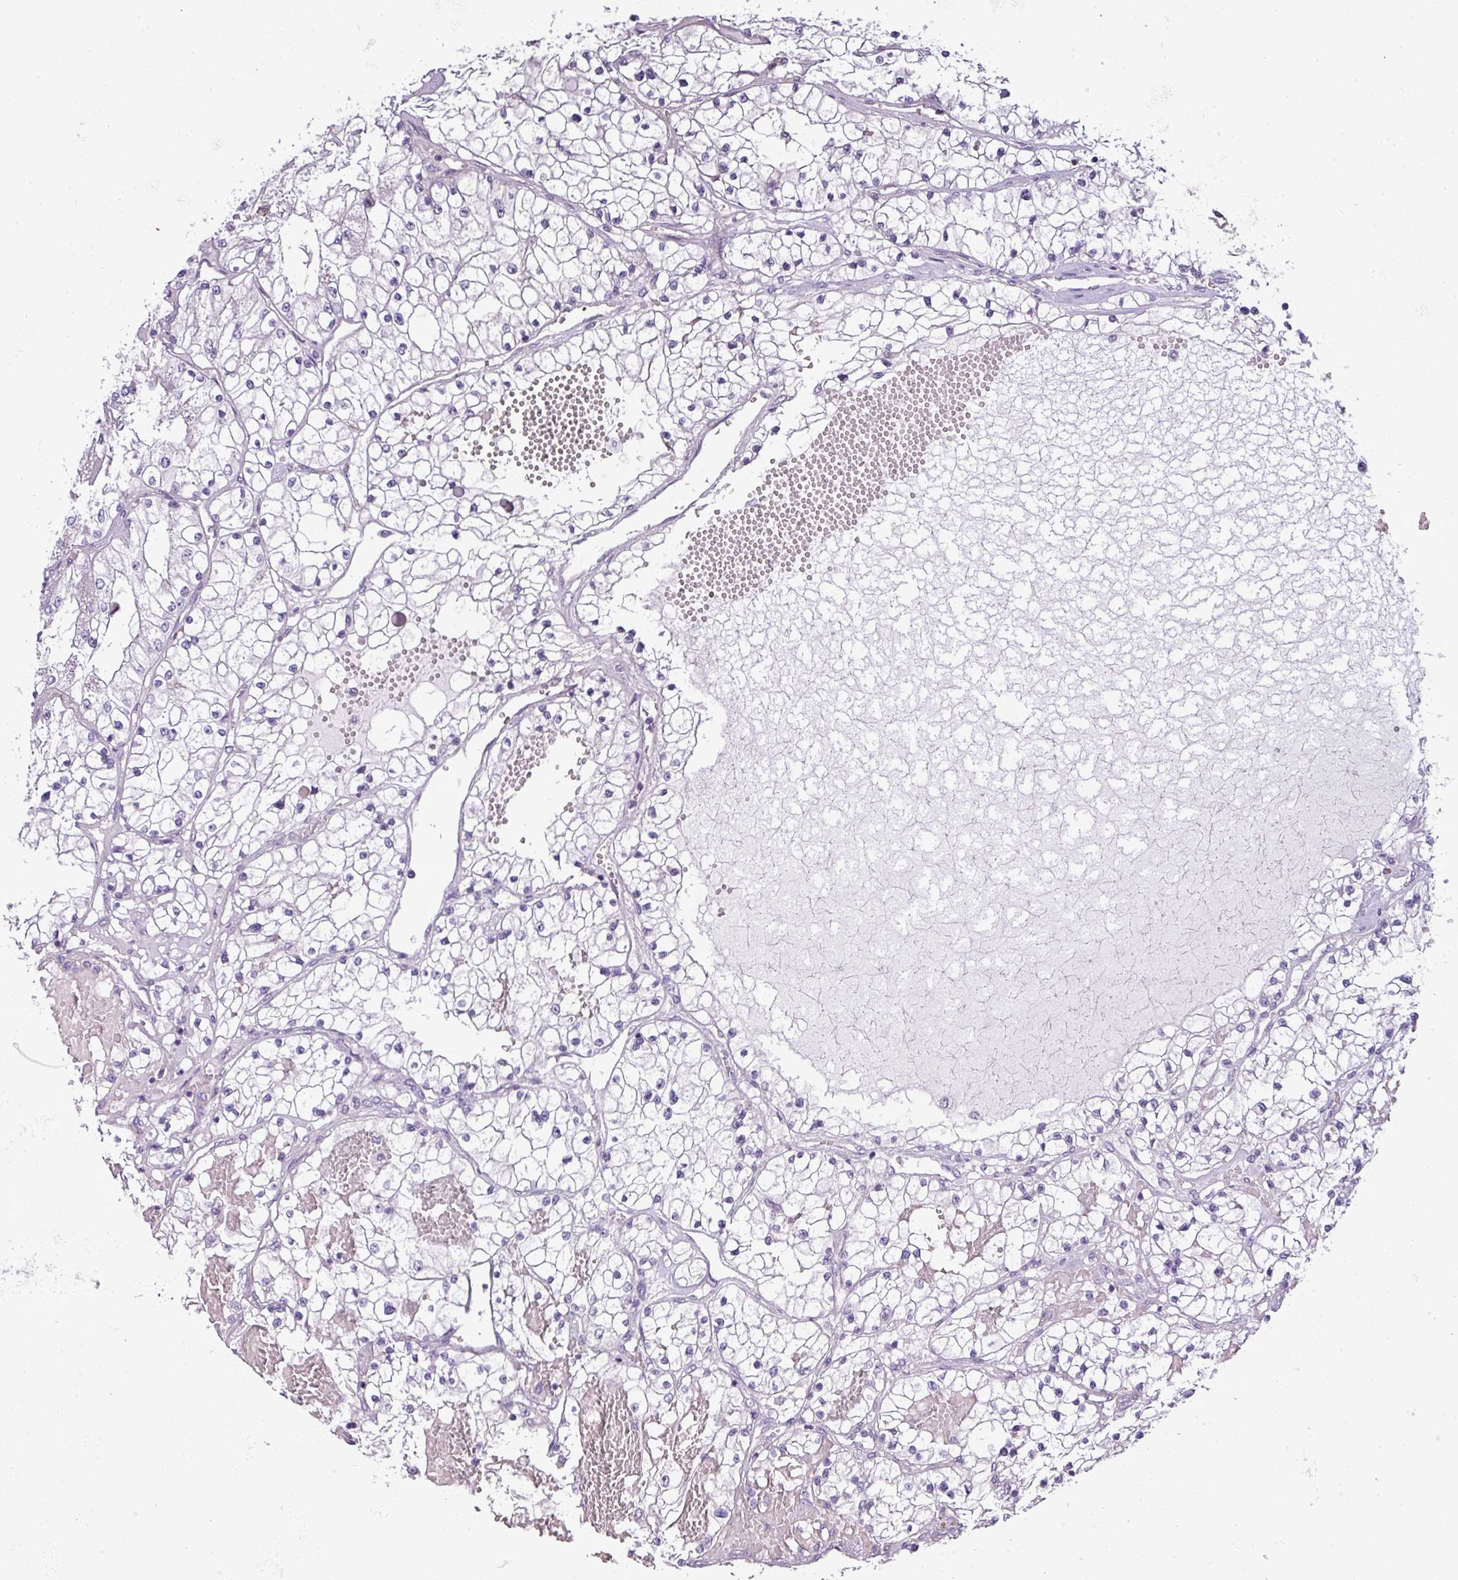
{"staining": {"intensity": "negative", "quantity": "none", "location": "none"}, "tissue": "renal cancer", "cell_type": "Tumor cells", "image_type": "cancer", "snomed": [{"axis": "morphology", "description": "Normal tissue, NOS"}, {"axis": "morphology", "description": "Adenocarcinoma, NOS"}, {"axis": "topography", "description": "Kidney"}], "caption": "An immunohistochemistry photomicrograph of renal cancer (adenocarcinoma) is shown. There is no staining in tumor cells of renal cancer (adenocarcinoma). (Brightfield microscopy of DAB immunohistochemistry at high magnification).", "gene": "DNAAF9", "patient": {"sex": "male", "age": 68}}